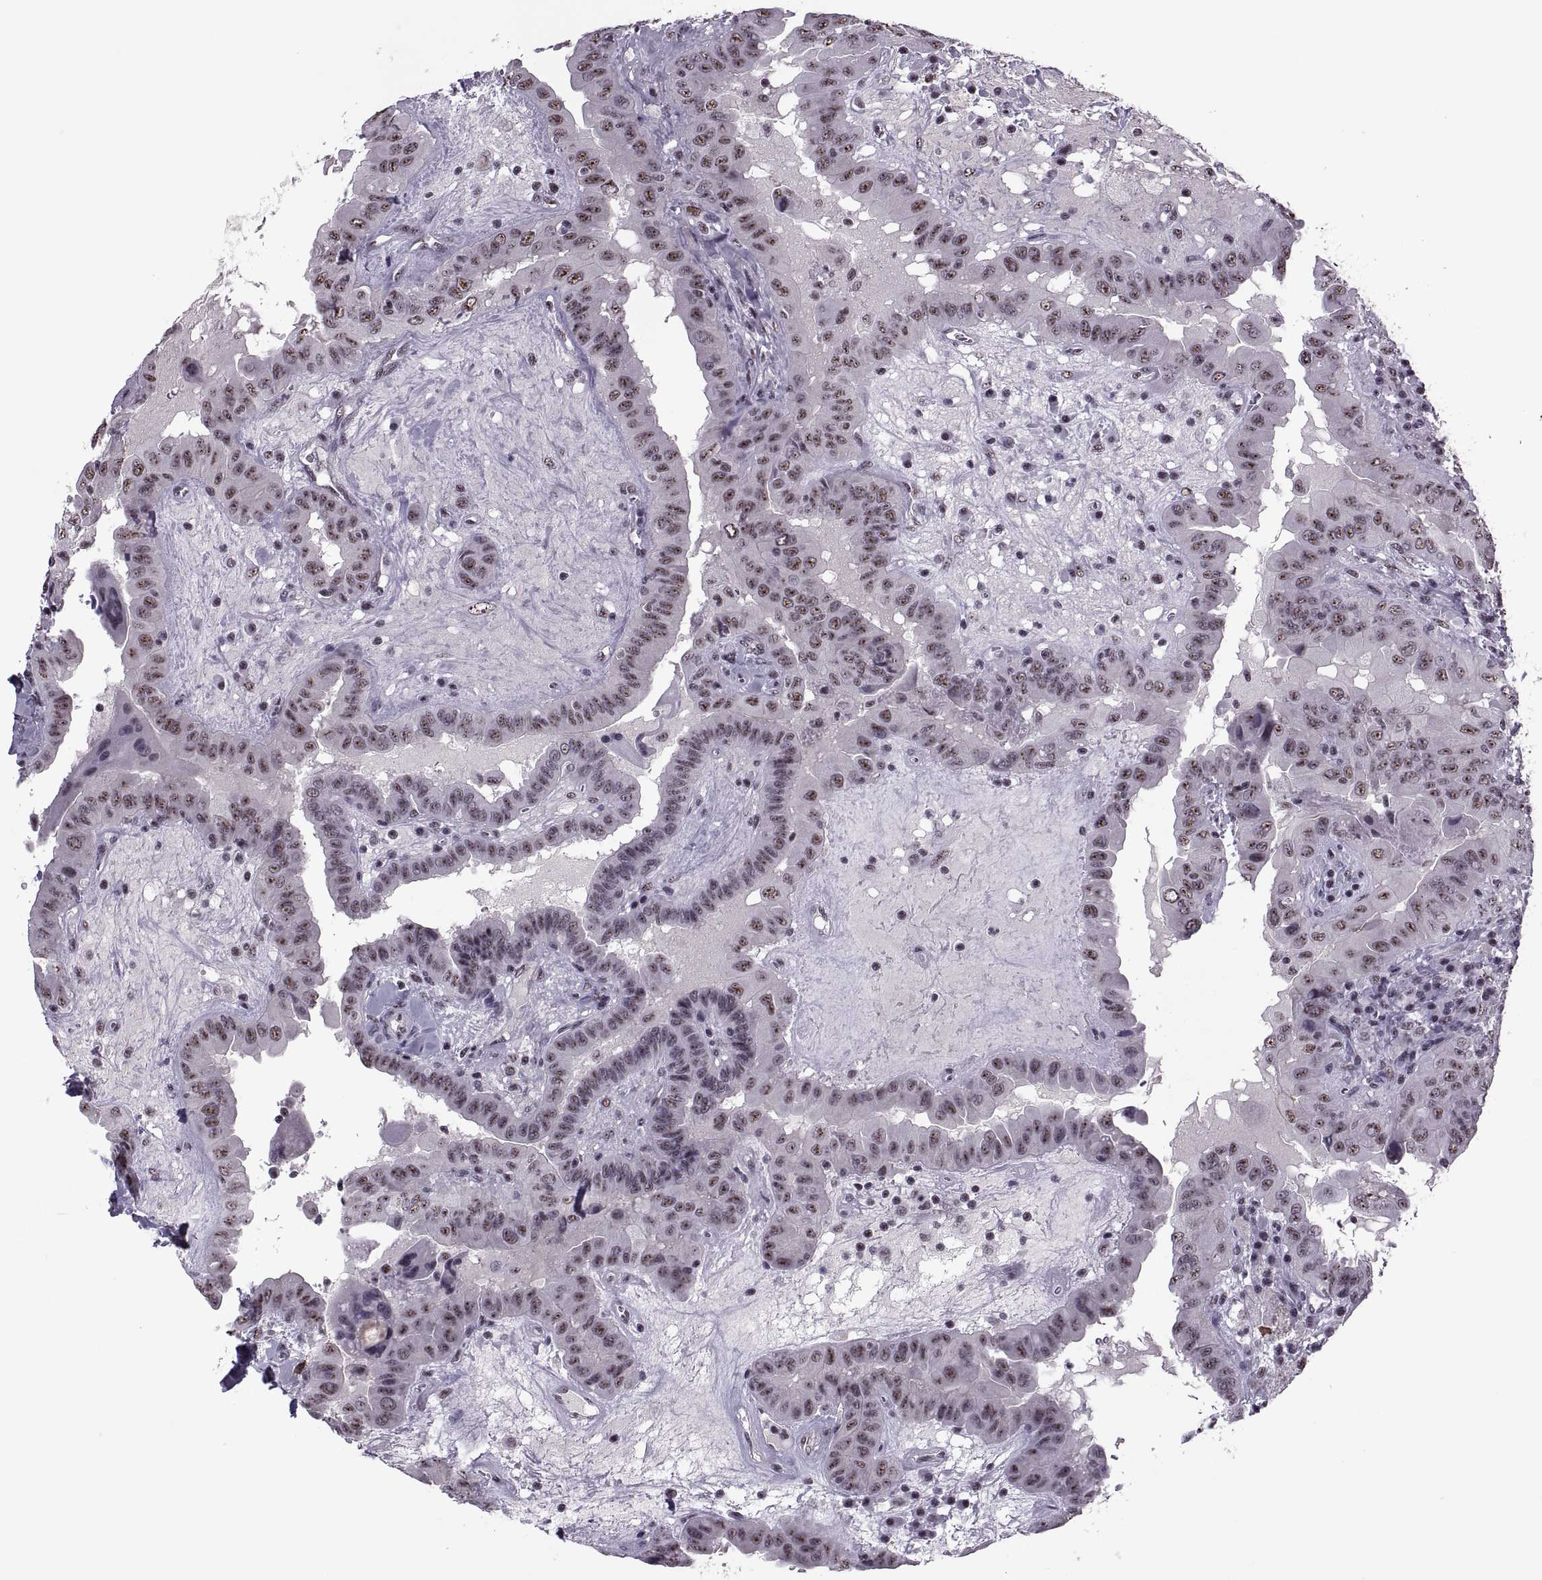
{"staining": {"intensity": "weak", "quantity": ">75%", "location": "nuclear"}, "tissue": "thyroid cancer", "cell_type": "Tumor cells", "image_type": "cancer", "snomed": [{"axis": "morphology", "description": "Papillary adenocarcinoma, NOS"}, {"axis": "topography", "description": "Thyroid gland"}], "caption": "Thyroid papillary adenocarcinoma tissue shows weak nuclear positivity in about >75% of tumor cells, visualized by immunohistochemistry.", "gene": "MAGEA4", "patient": {"sex": "female", "age": 37}}